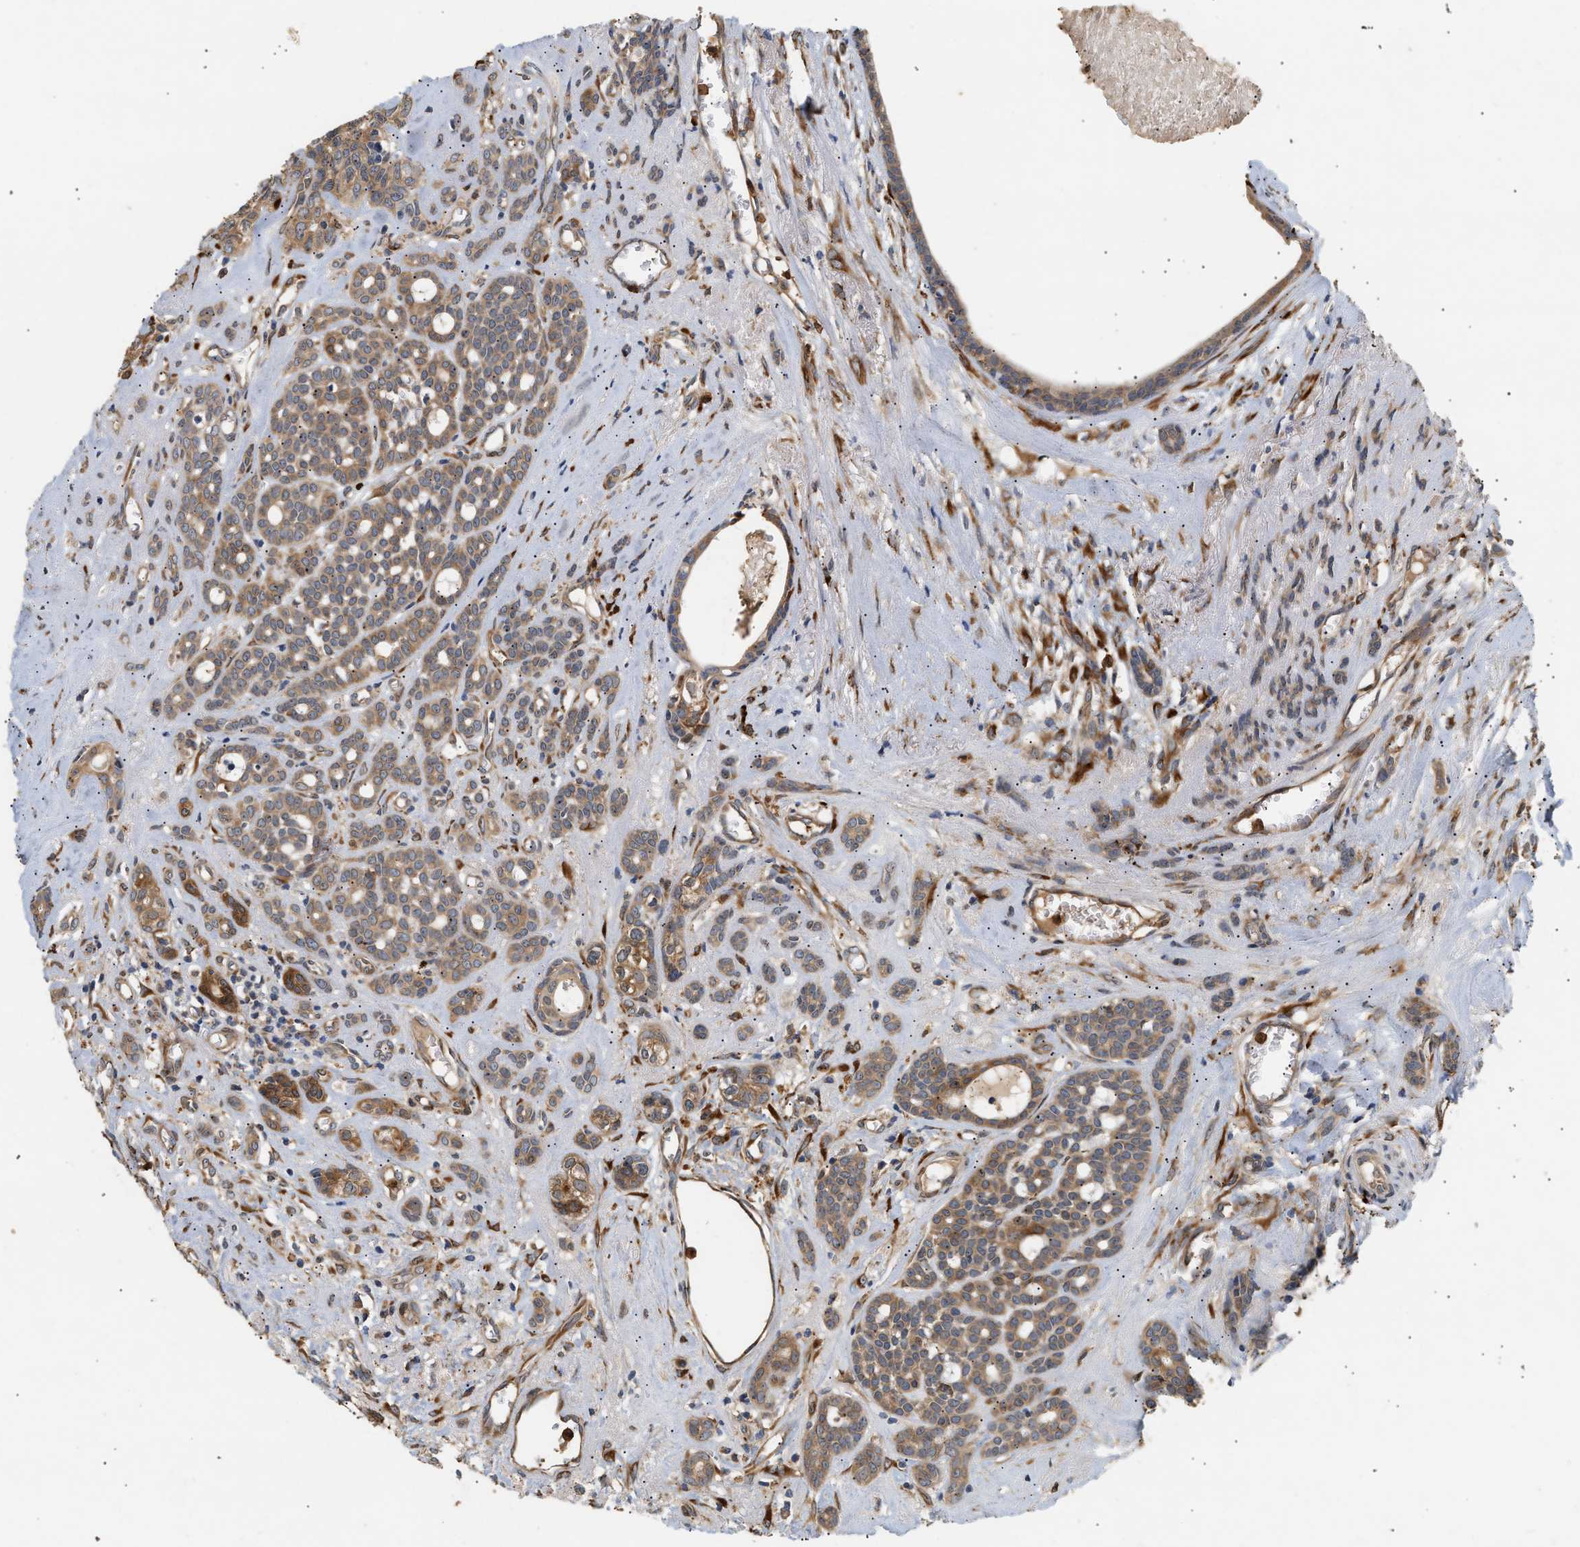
{"staining": {"intensity": "moderate", "quantity": ">75%", "location": "cytoplasmic/membranous"}, "tissue": "head and neck cancer", "cell_type": "Tumor cells", "image_type": "cancer", "snomed": [{"axis": "morphology", "description": "Adenocarcinoma, NOS"}, {"axis": "topography", "description": "Salivary gland, NOS"}, {"axis": "topography", "description": "Head-Neck"}], "caption": "The immunohistochemical stain highlights moderate cytoplasmic/membranous expression in tumor cells of head and neck adenocarcinoma tissue.", "gene": "PLCD1", "patient": {"sex": "female", "age": 76}}